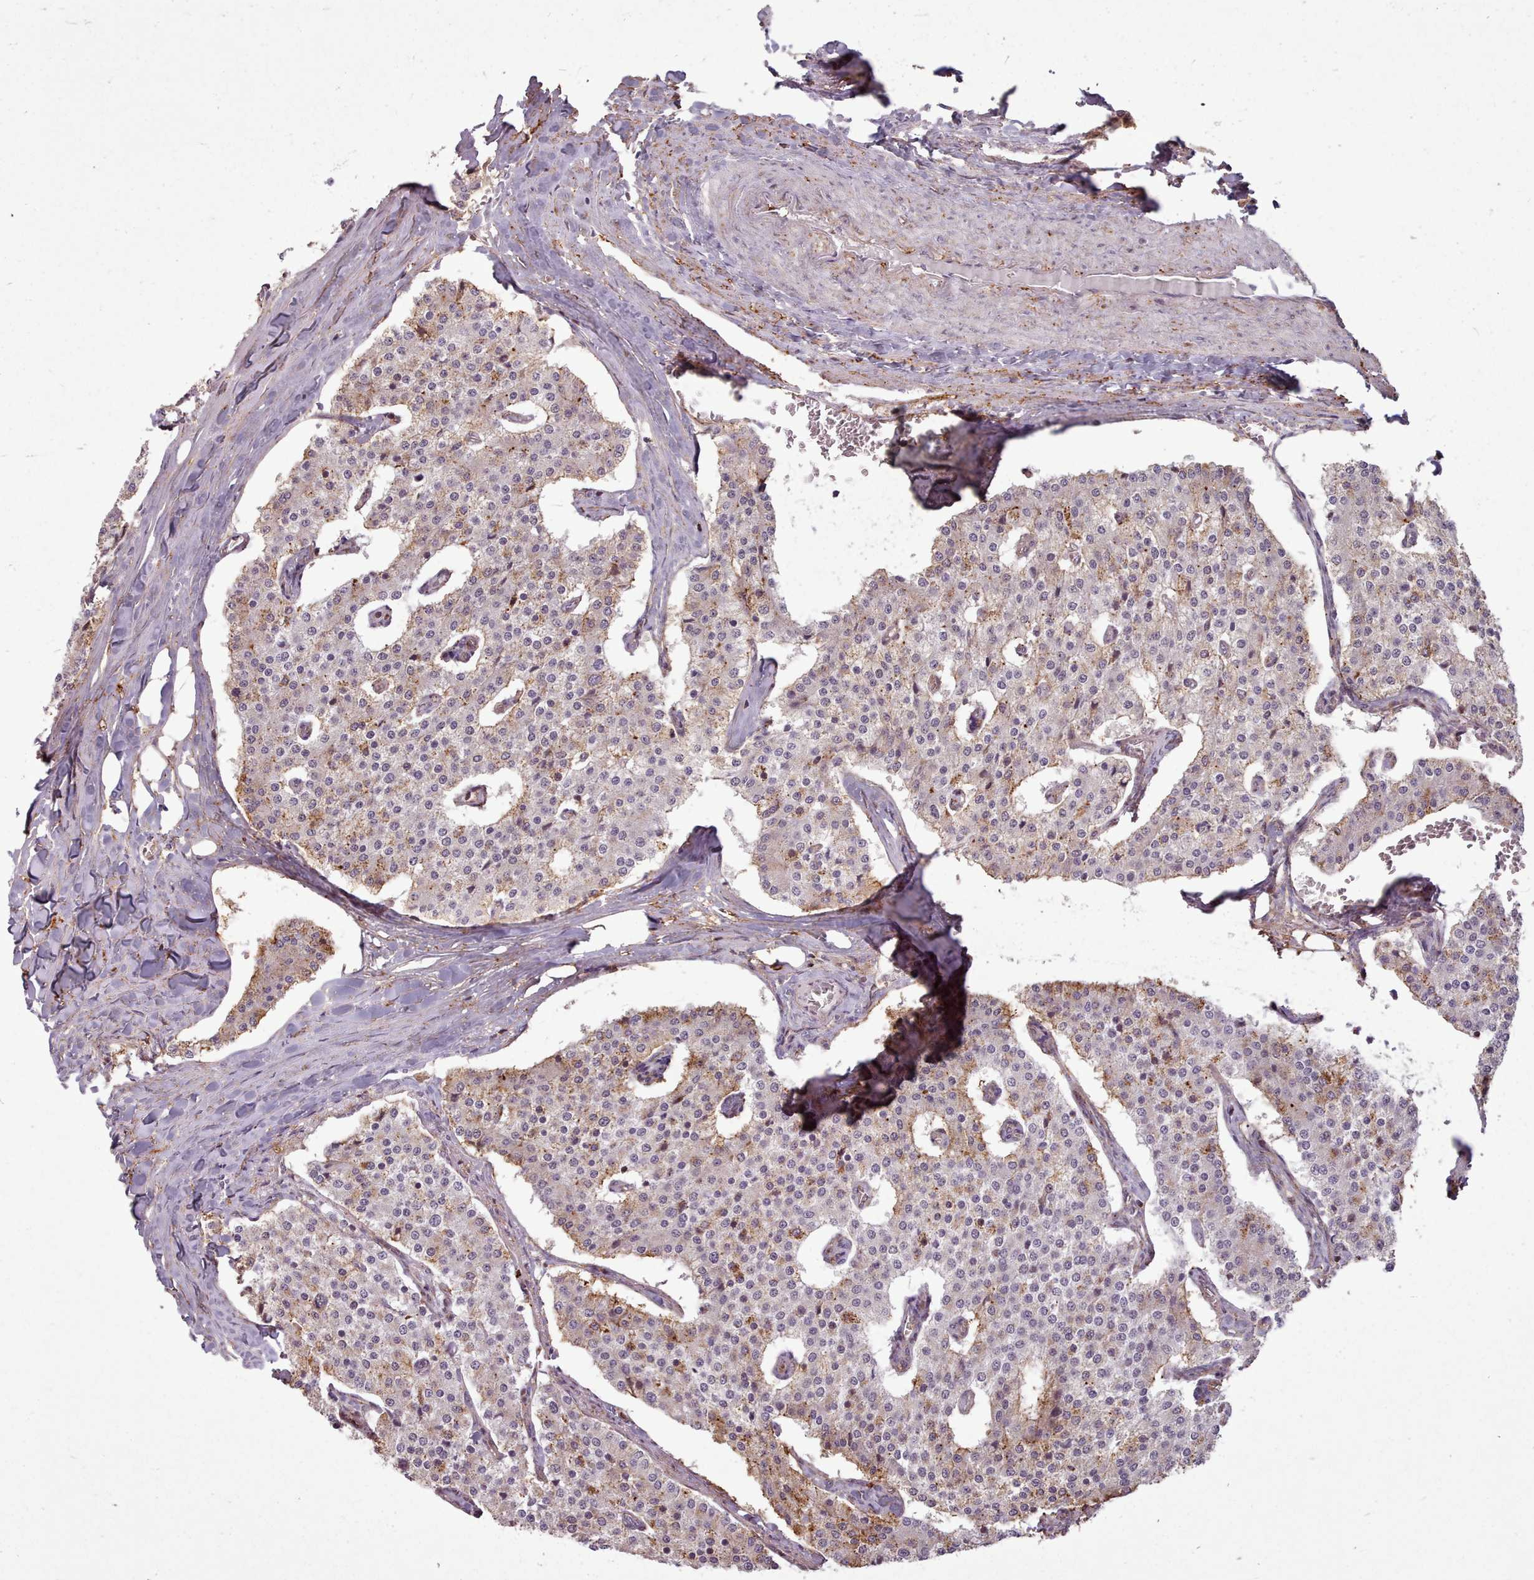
{"staining": {"intensity": "weak", "quantity": "<25%", "location": "cytoplasmic/membranous"}, "tissue": "carcinoid", "cell_type": "Tumor cells", "image_type": "cancer", "snomed": [{"axis": "morphology", "description": "Carcinoid, malignant, NOS"}, {"axis": "topography", "description": "Colon"}], "caption": "The micrograph demonstrates no staining of tumor cells in carcinoid.", "gene": "ZMYM4", "patient": {"sex": "female", "age": 52}}